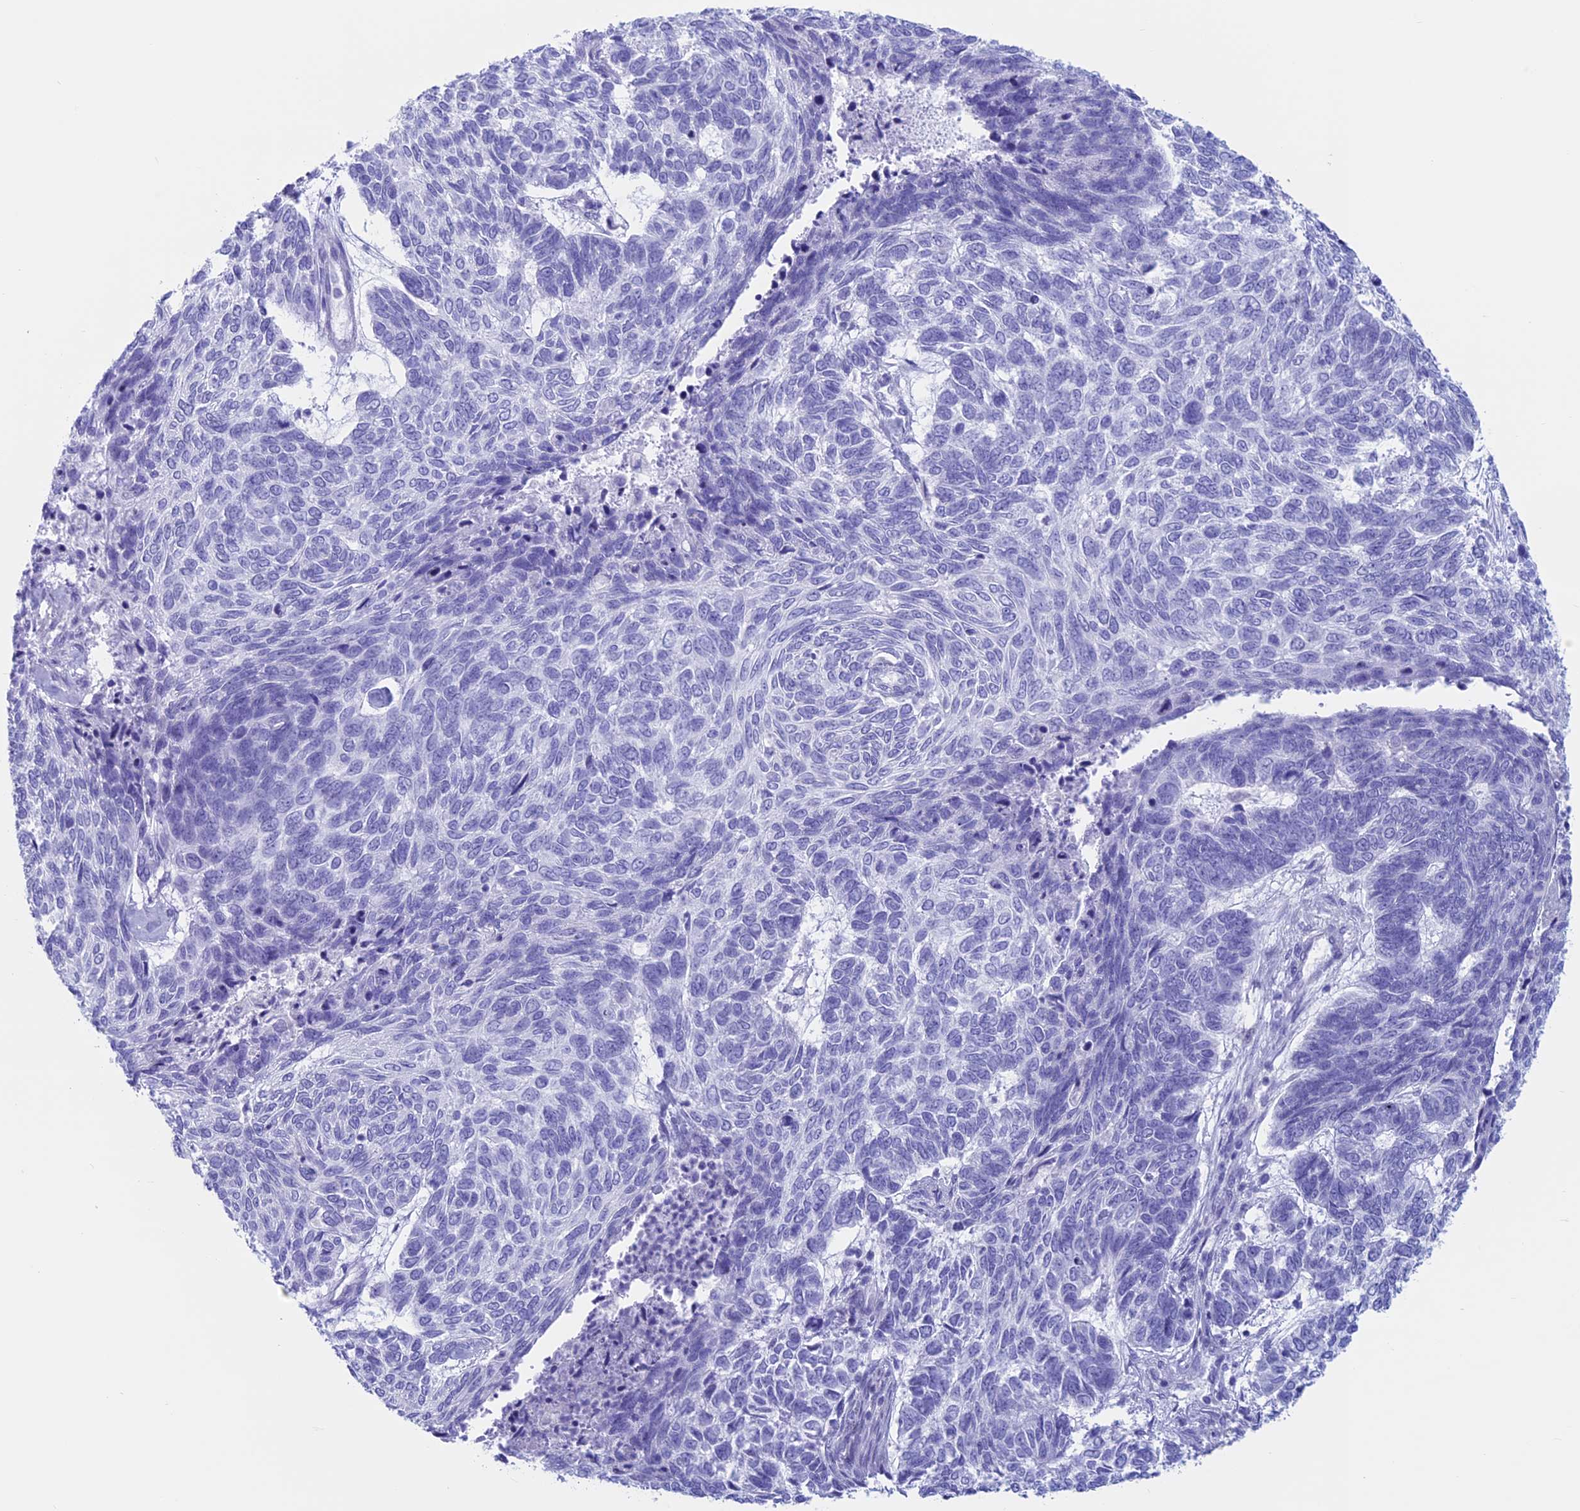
{"staining": {"intensity": "negative", "quantity": "none", "location": "none"}, "tissue": "skin cancer", "cell_type": "Tumor cells", "image_type": "cancer", "snomed": [{"axis": "morphology", "description": "Basal cell carcinoma"}, {"axis": "topography", "description": "Skin"}], "caption": "Image shows no significant protein expression in tumor cells of skin cancer (basal cell carcinoma).", "gene": "RP1", "patient": {"sex": "female", "age": 65}}